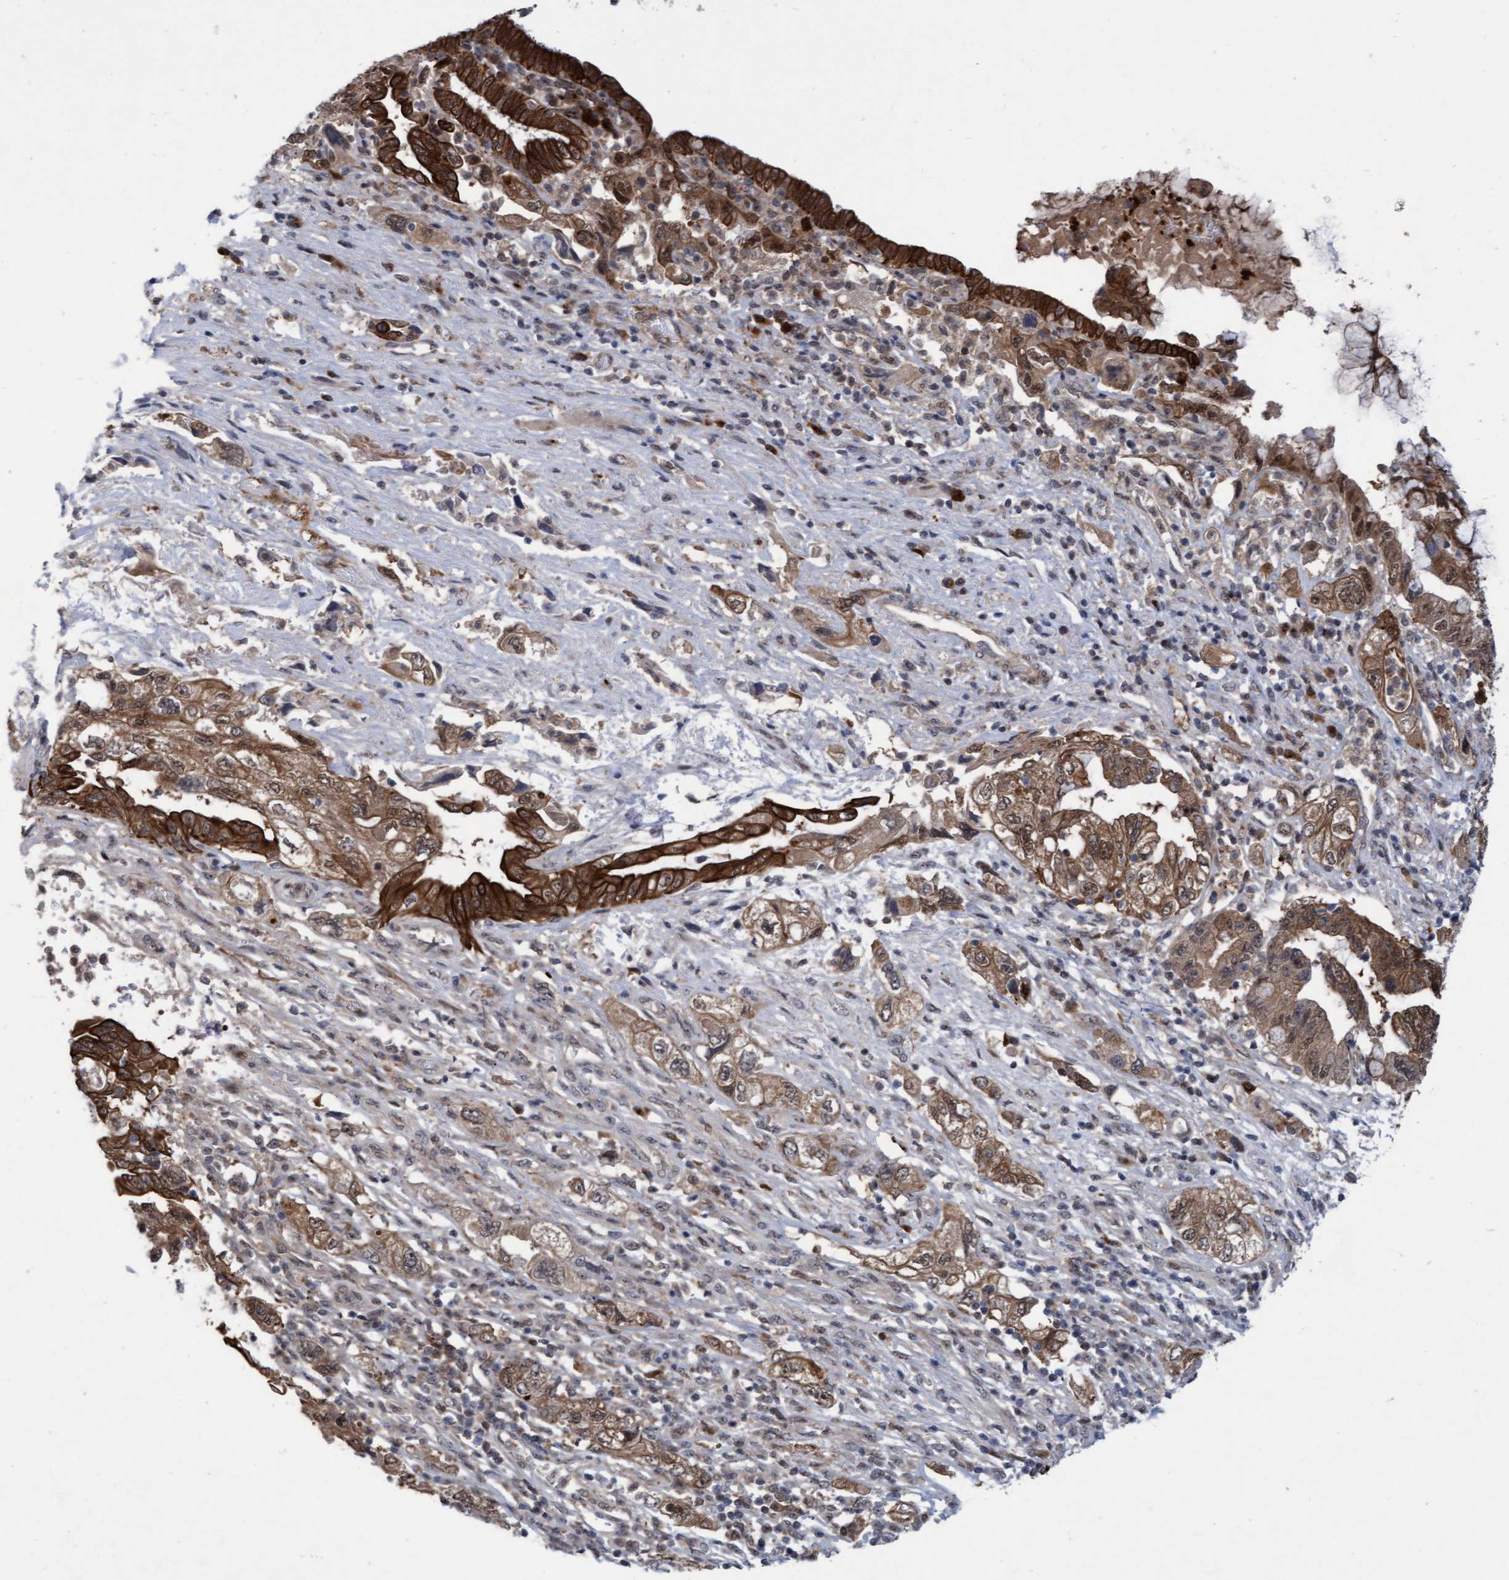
{"staining": {"intensity": "moderate", "quantity": ">75%", "location": "cytoplasmic/membranous,nuclear"}, "tissue": "pancreatic cancer", "cell_type": "Tumor cells", "image_type": "cancer", "snomed": [{"axis": "morphology", "description": "Adenocarcinoma, NOS"}, {"axis": "topography", "description": "Pancreas"}], "caption": "Pancreatic cancer stained with a protein marker demonstrates moderate staining in tumor cells.", "gene": "RAP1GAP2", "patient": {"sex": "female", "age": 73}}